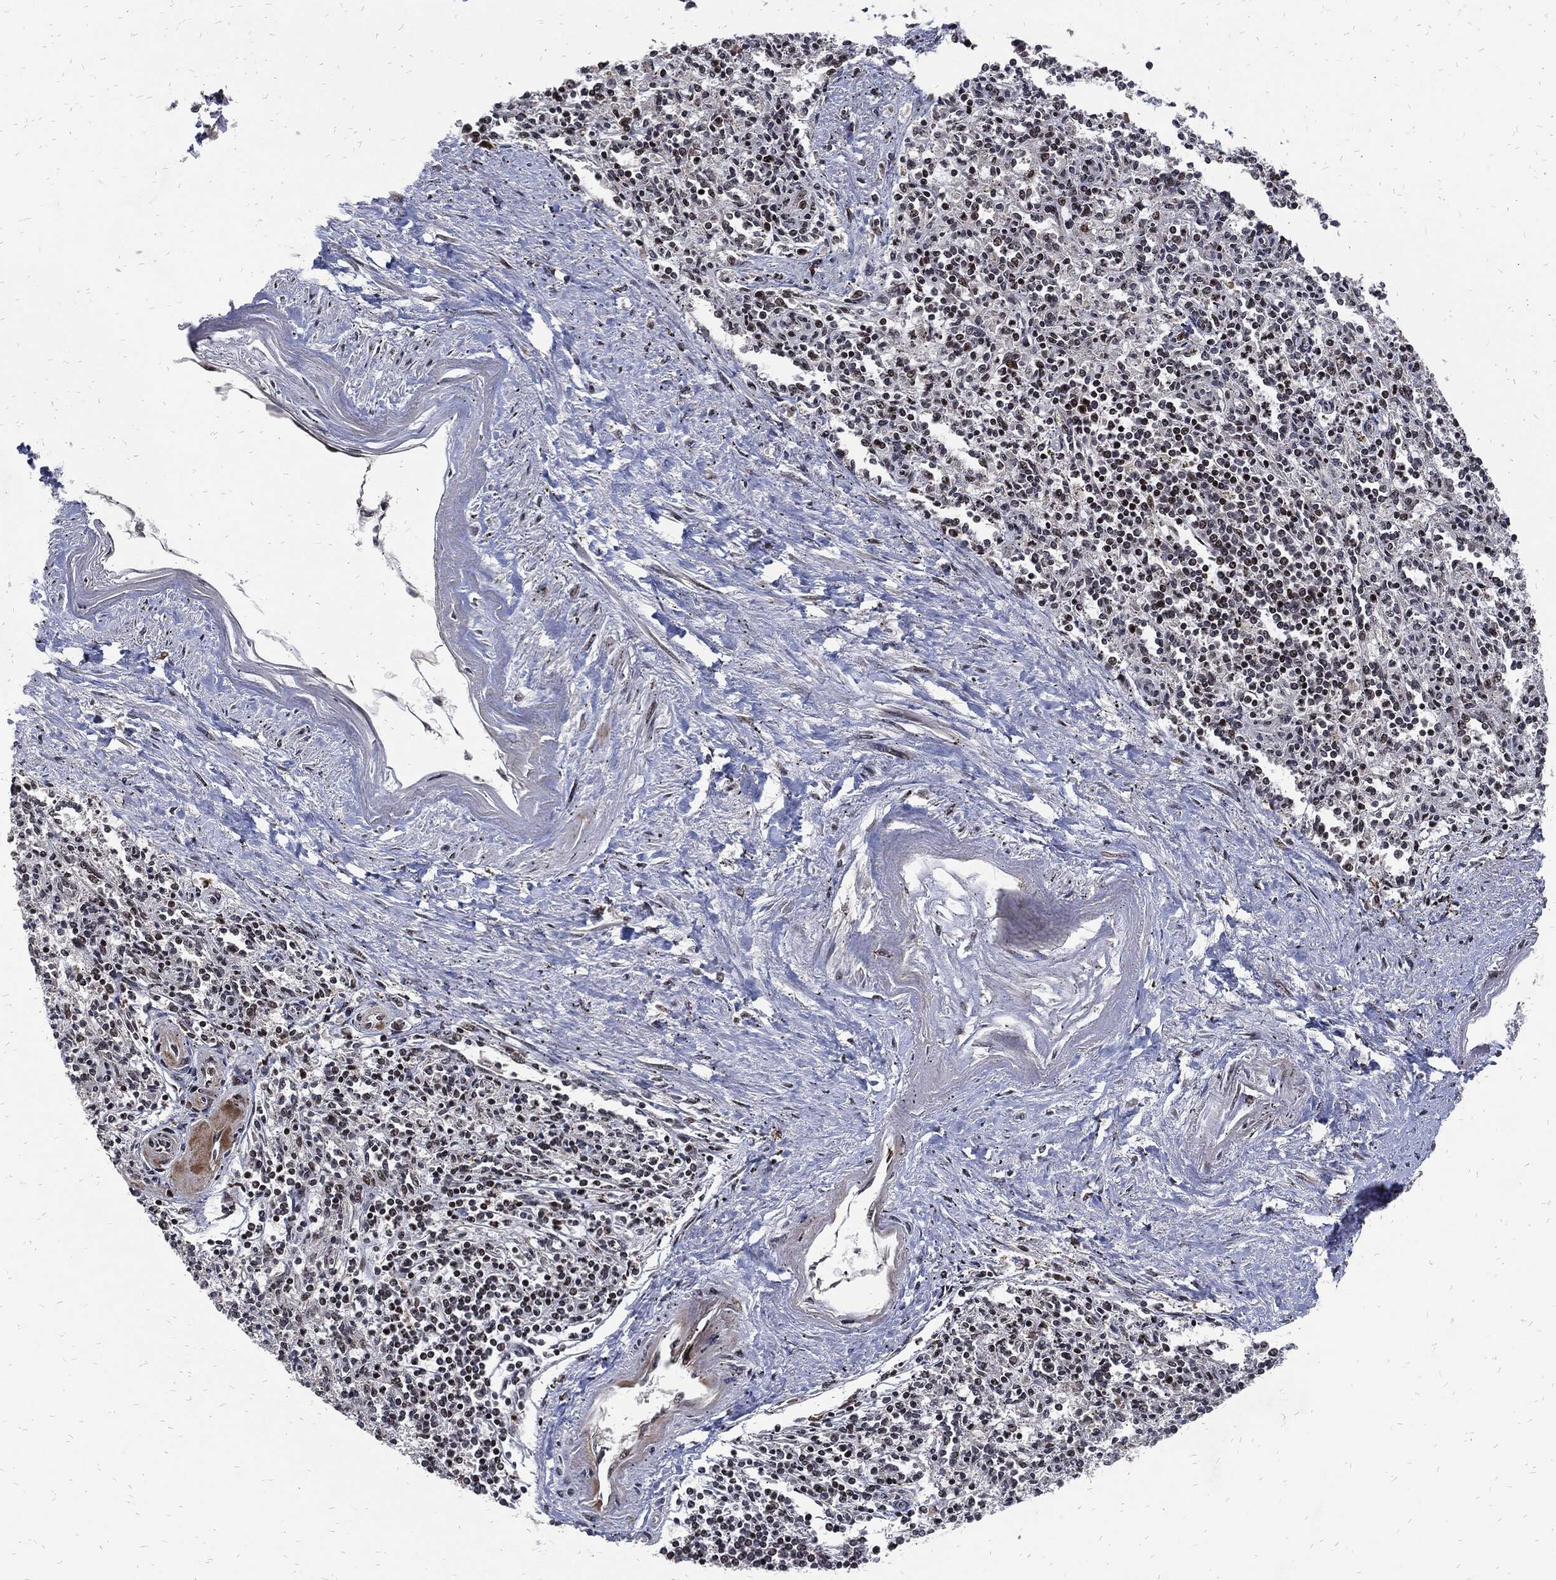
{"staining": {"intensity": "strong", "quantity": "<25%", "location": "nuclear"}, "tissue": "spleen", "cell_type": "Cells in red pulp", "image_type": "normal", "snomed": [{"axis": "morphology", "description": "Normal tissue, NOS"}, {"axis": "topography", "description": "Spleen"}], "caption": "DAB (3,3'-diaminobenzidine) immunohistochemical staining of unremarkable human spleen demonstrates strong nuclear protein expression in approximately <25% of cells in red pulp. The staining is performed using DAB (3,3'-diaminobenzidine) brown chromogen to label protein expression. The nuclei are counter-stained blue using hematoxylin.", "gene": "ZNF775", "patient": {"sex": "male", "age": 69}}